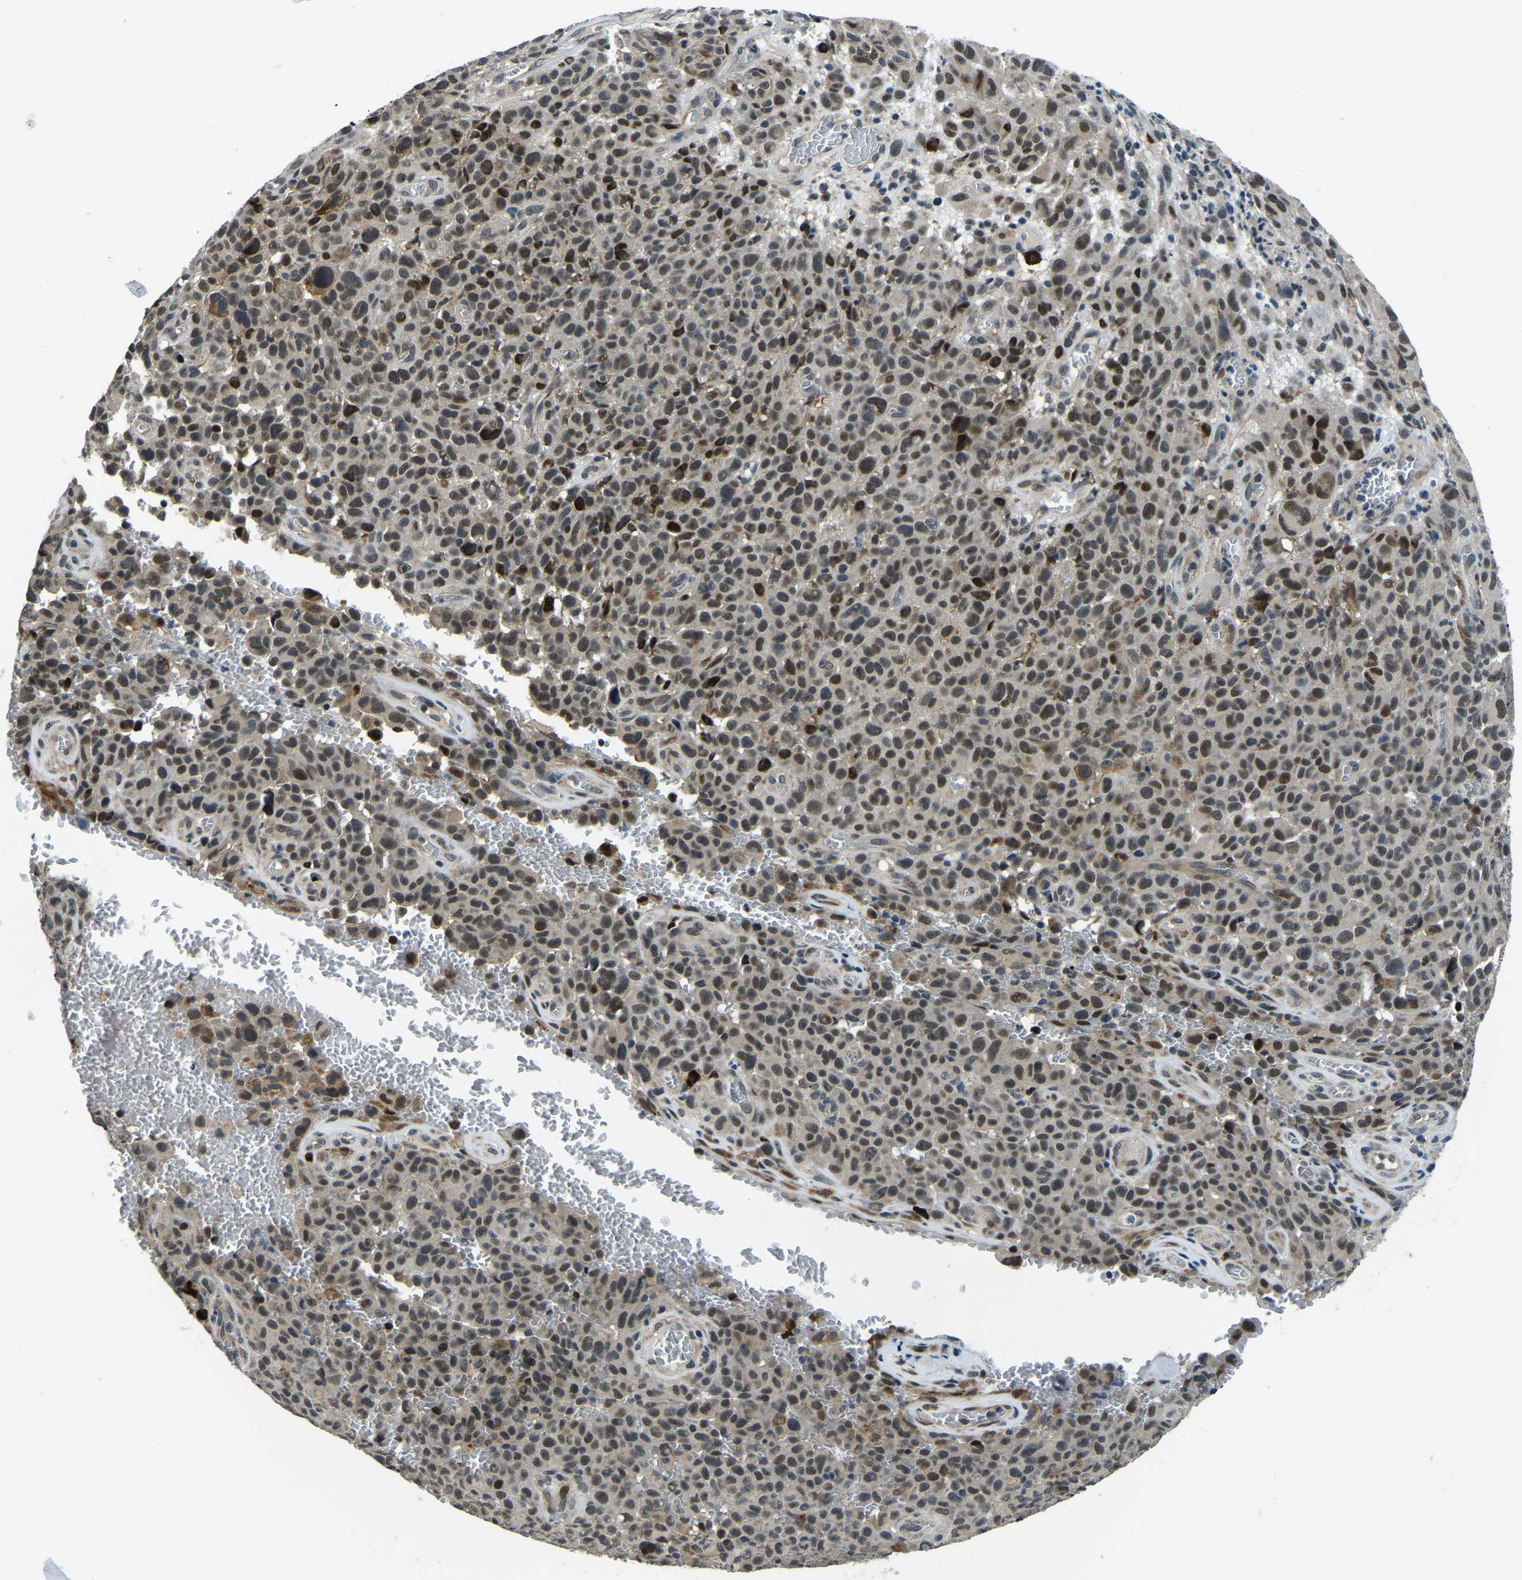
{"staining": {"intensity": "moderate", "quantity": ">75%", "location": "cytoplasmic/membranous,nuclear"}, "tissue": "melanoma", "cell_type": "Tumor cells", "image_type": "cancer", "snomed": [{"axis": "morphology", "description": "Malignant melanoma, NOS"}, {"axis": "topography", "description": "Skin"}], "caption": "About >75% of tumor cells in human malignant melanoma show moderate cytoplasmic/membranous and nuclear protein positivity as visualized by brown immunohistochemical staining.", "gene": "ING2", "patient": {"sex": "female", "age": 82}}